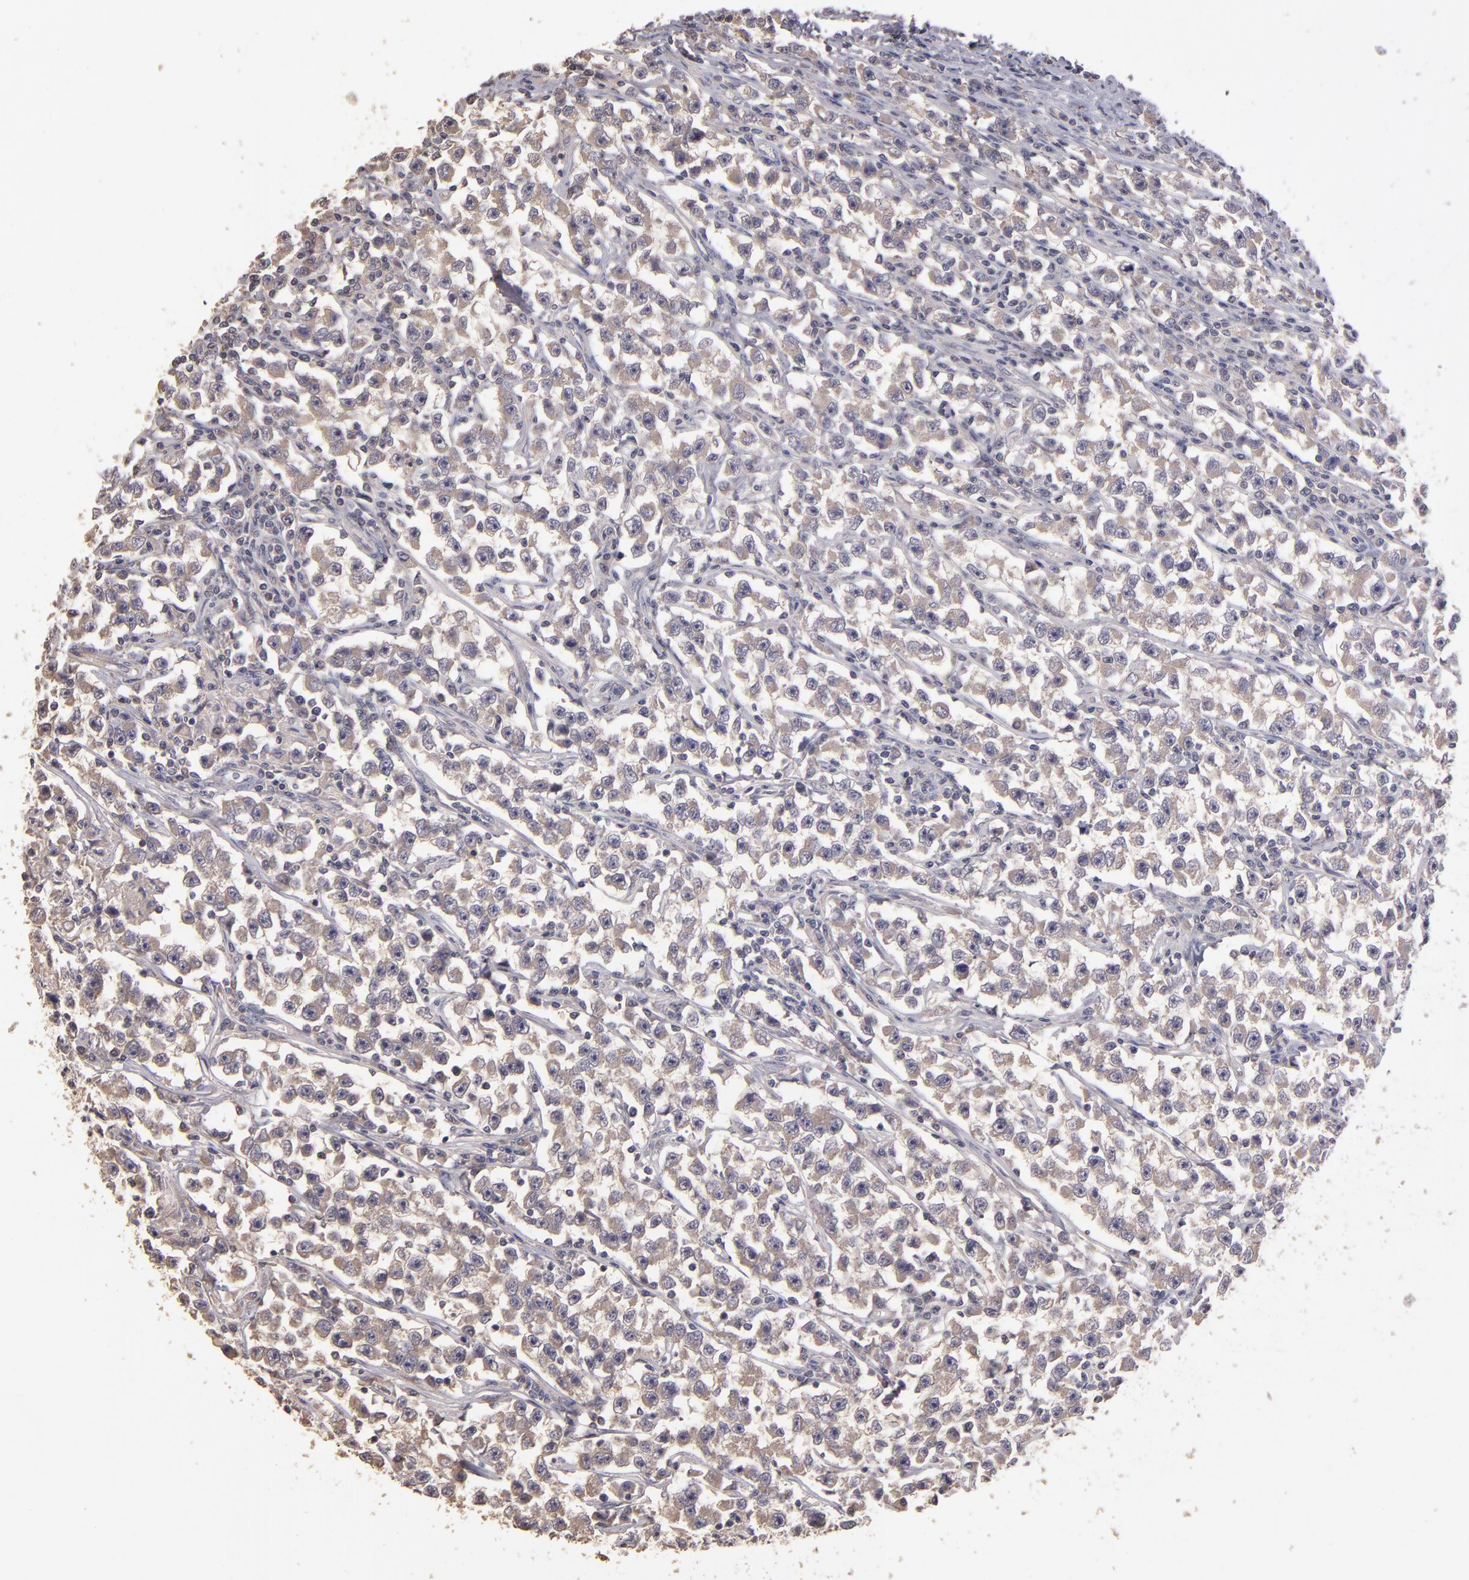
{"staining": {"intensity": "negative", "quantity": "none", "location": "none"}, "tissue": "testis cancer", "cell_type": "Tumor cells", "image_type": "cancer", "snomed": [{"axis": "morphology", "description": "Seminoma, NOS"}, {"axis": "topography", "description": "Testis"}], "caption": "A photomicrograph of human testis seminoma is negative for staining in tumor cells.", "gene": "GNAZ", "patient": {"sex": "male", "age": 33}}